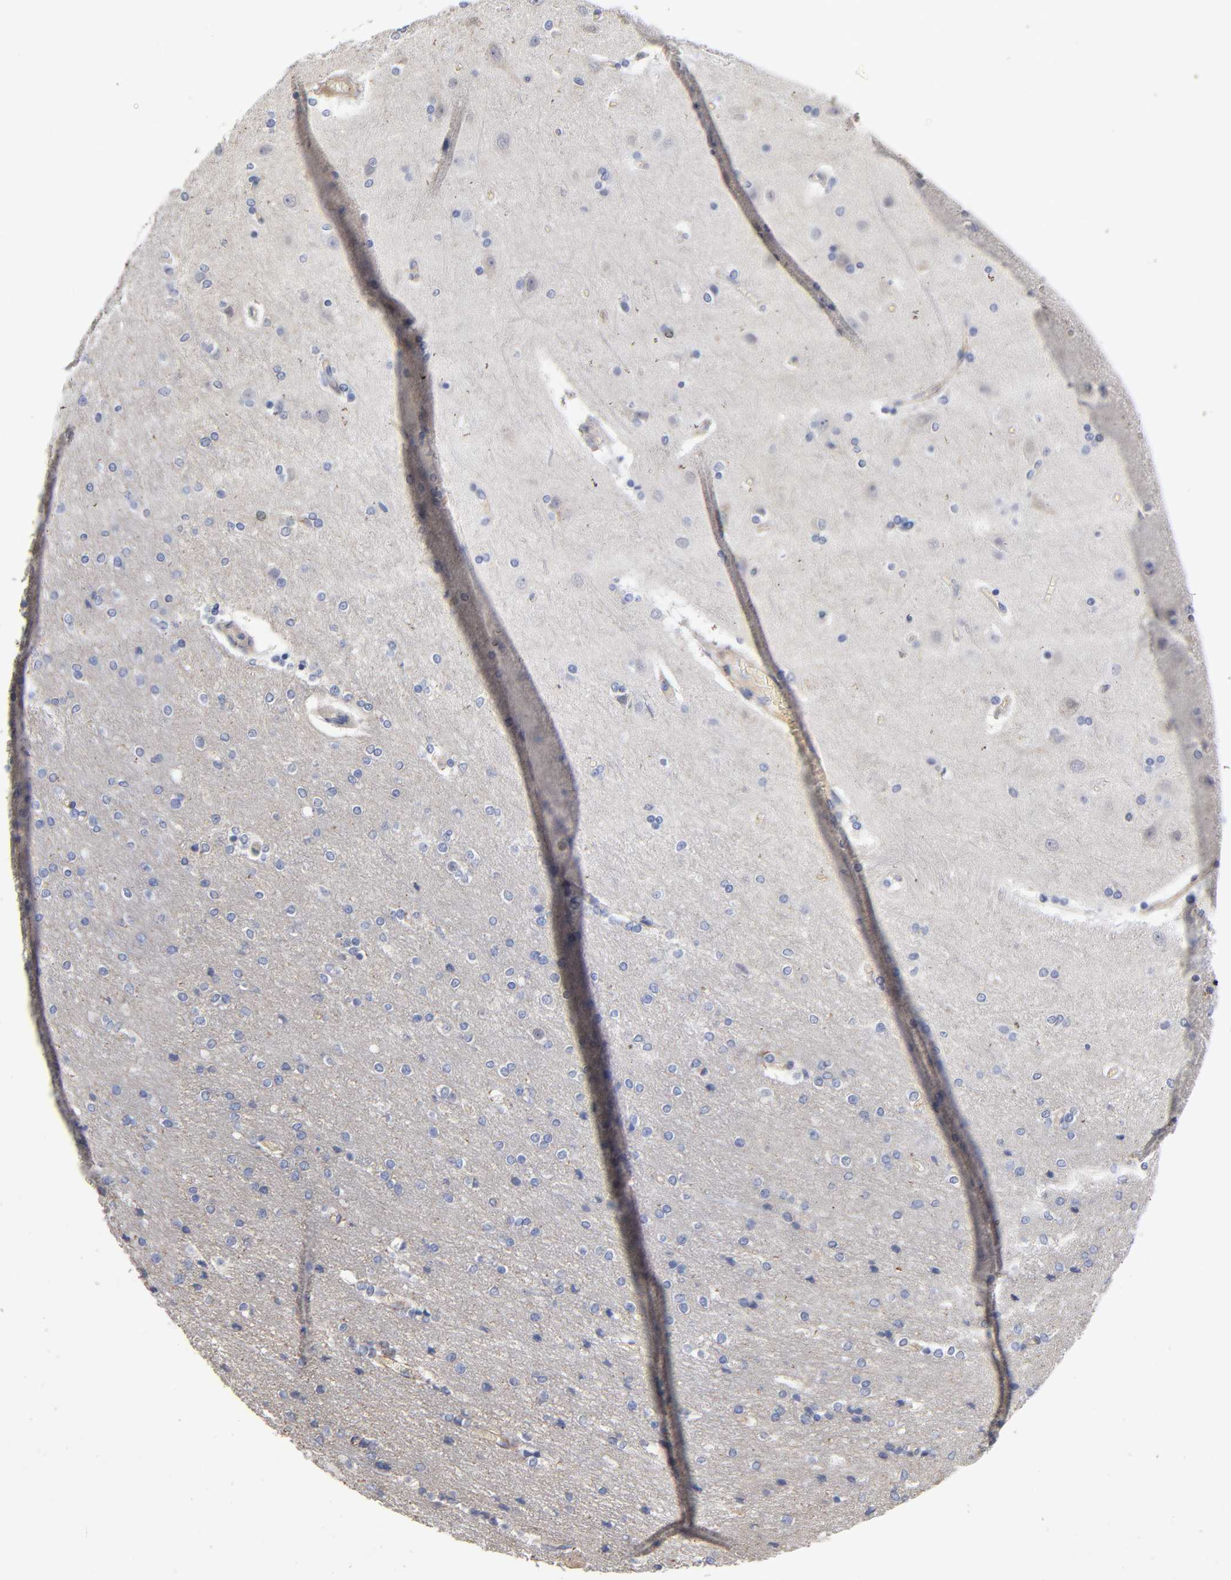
{"staining": {"intensity": "negative", "quantity": "none", "location": "none"}, "tissue": "cerebral cortex", "cell_type": "Endothelial cells", "image_type": "normal", "snomed": [{"axis": "morphology", "description": "Normal tissue, NOS"}, {"axis": "topography", "description": "Cerebral cortex"}], "caption": "There is no significant staining in endothelial cells of cerebral cortex. (Brightfield microscopy of DAB (3,3'-diaminobenzidine) IHC at high magnification).", "gene": "PDLIM2", "patient": {"sex": "female", "age": 54}}